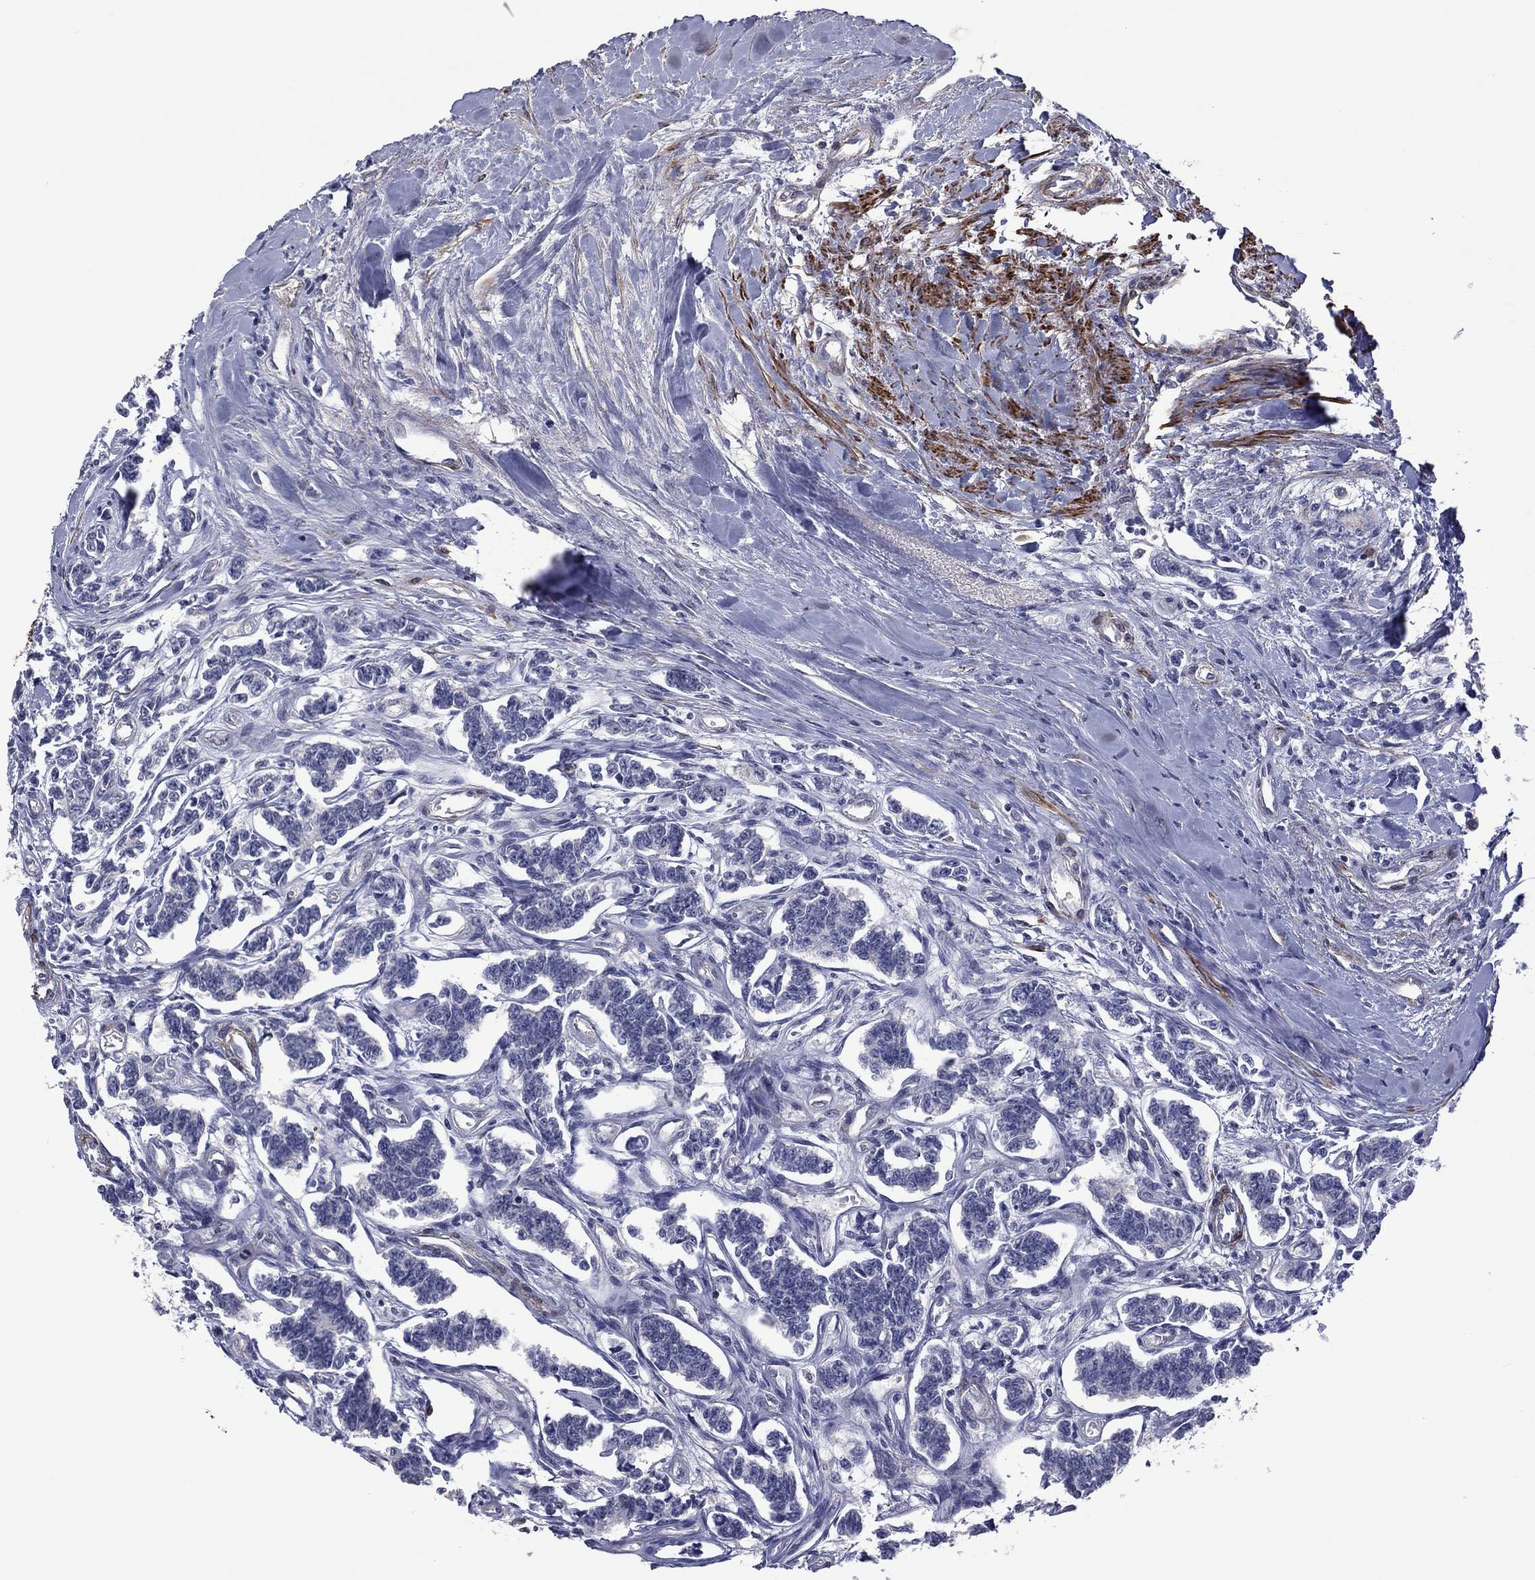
{"staining": {"intensity": "negative", "quantity": "none", "location": "none"}, "tissue": "carcinoid", "cell_type": "Tumor cells", "image_type": "cancer", "snomed": [{"axis": "morphology", "description": "Carcinoid, malignant, NOS"}, {"axis": "topography", "description": "Kidney"}], "caption": "The photomicrograph displays no staining of tumor cells in carcinoid.", "gene": "IP6K3", "patient": {"sex": "female", "age": 41}}